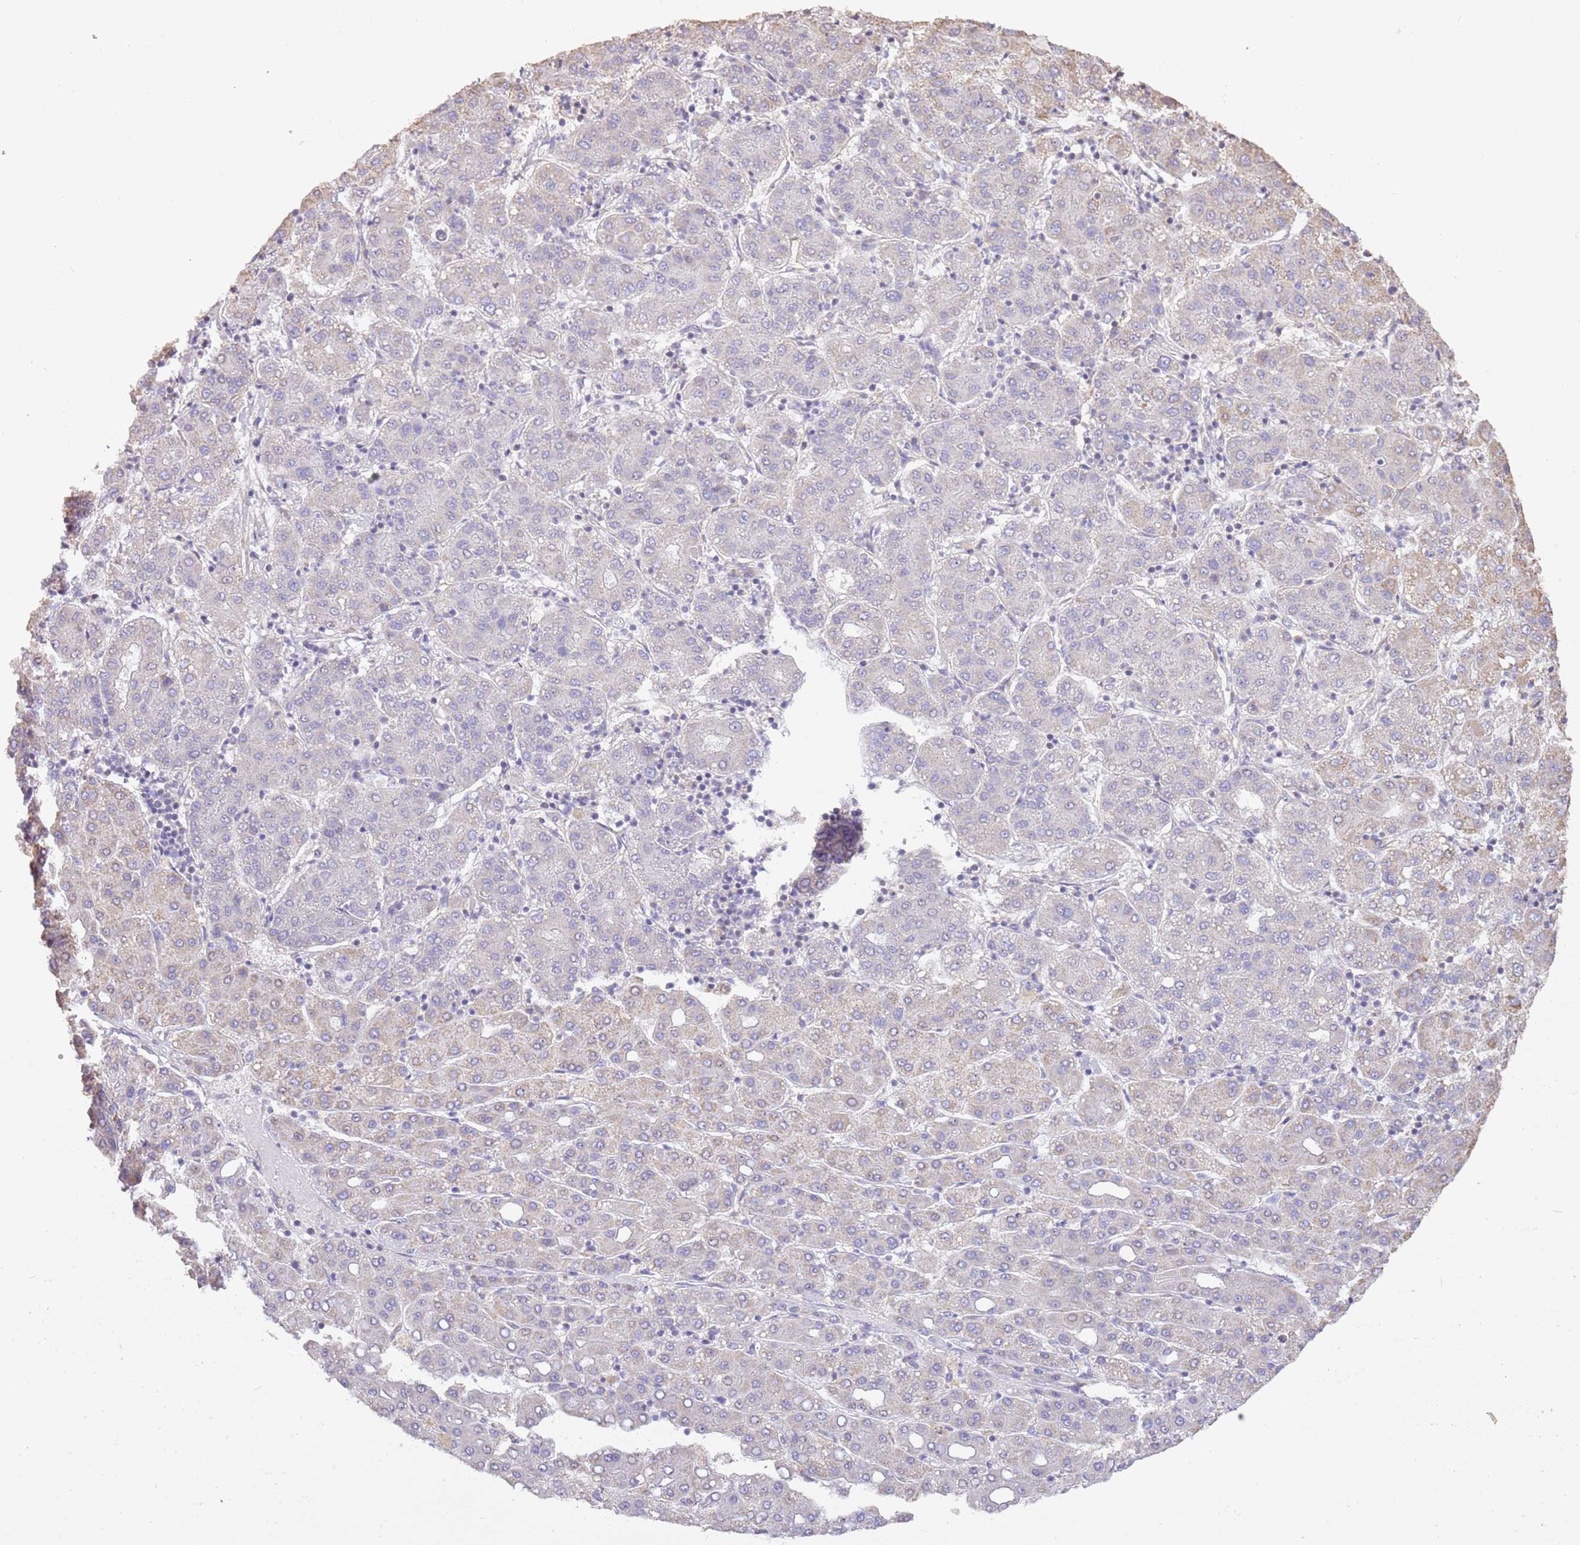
{"staining": {"intensity": "weak", "quantity": "<25%", "location": "cytoplasmic/membranous"}, "tissue": "liver cancer", "cell_type": "Tumor cells", "image_type": "cancer", "snomed": [{"axis": "morphology", "description": "Carcinoma, Hepatocellular, NOS"}, {"axis": "topography", "description": "Liver"}], "caption": "DAB immunohistochemical staining of liver cancer demonstrates no significant staining in tumor cells.", "gene": "DOCK9", "patient": {"sex": "male", "age": 65}}